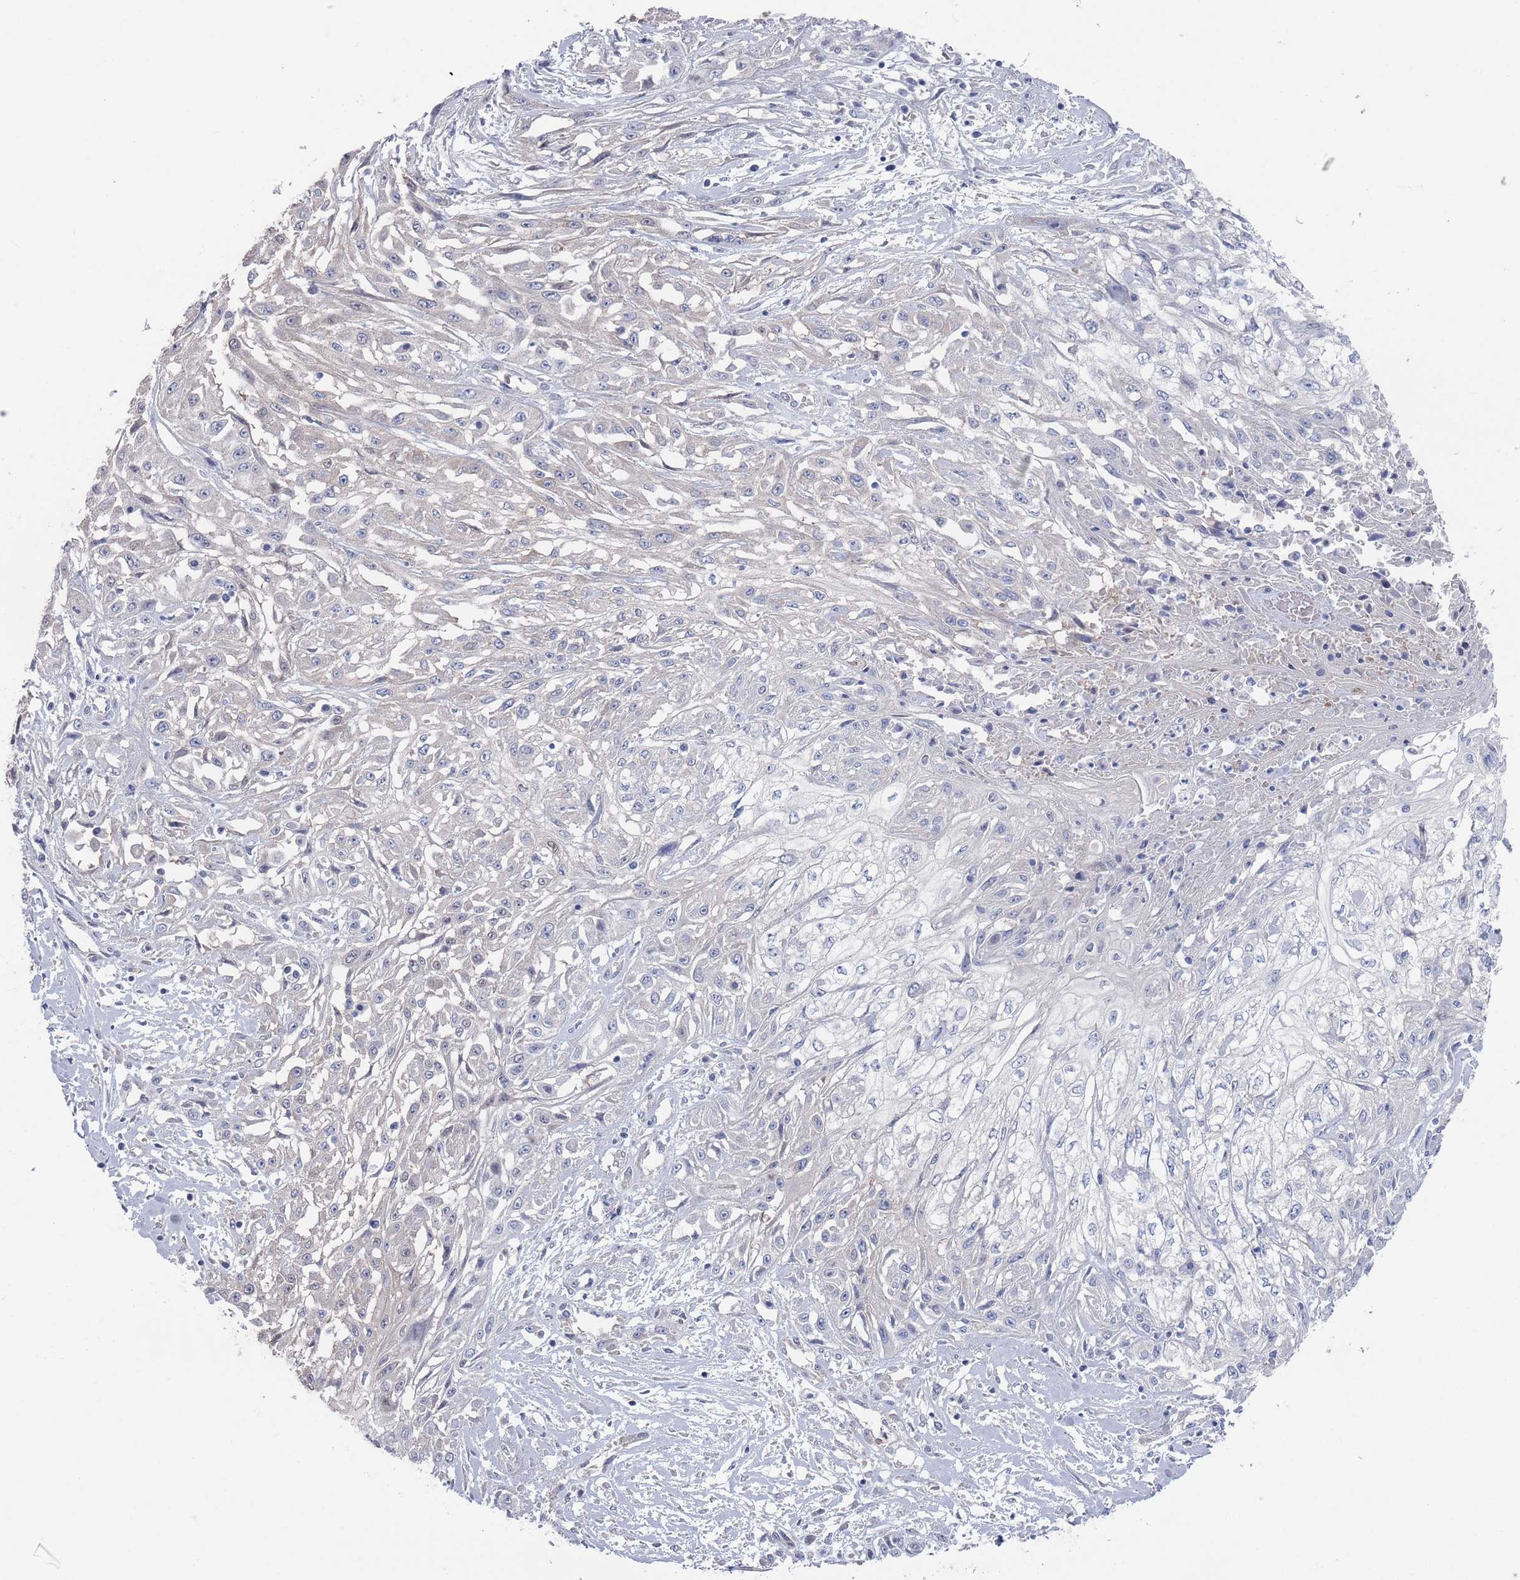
{"staining": {"intensity": "negative", "quantity": "none", "location": "none"}, "tissue": "skin cancer", "cell_type": "Tumor cells", "image_type": "cancer", "snomed": [{"axis": "morphology", "description": "Squamous cell carcinoma, NOS"}, {"axis": "morphology", "description": "Squamous cell carcinoma, metastatic, NOS"}, {"axis": "topography", "description": "Skin"}, {"axis": "topography", "description": "Lymph node"}], "caption": "Tumor cells show no significant staining in squamous cell carcinoma (skin). (DAB immunohistochemistry with hematoxylin counter stain).", "gene": "TMCO3", "patient": {"sex": "male", "age": 75}}